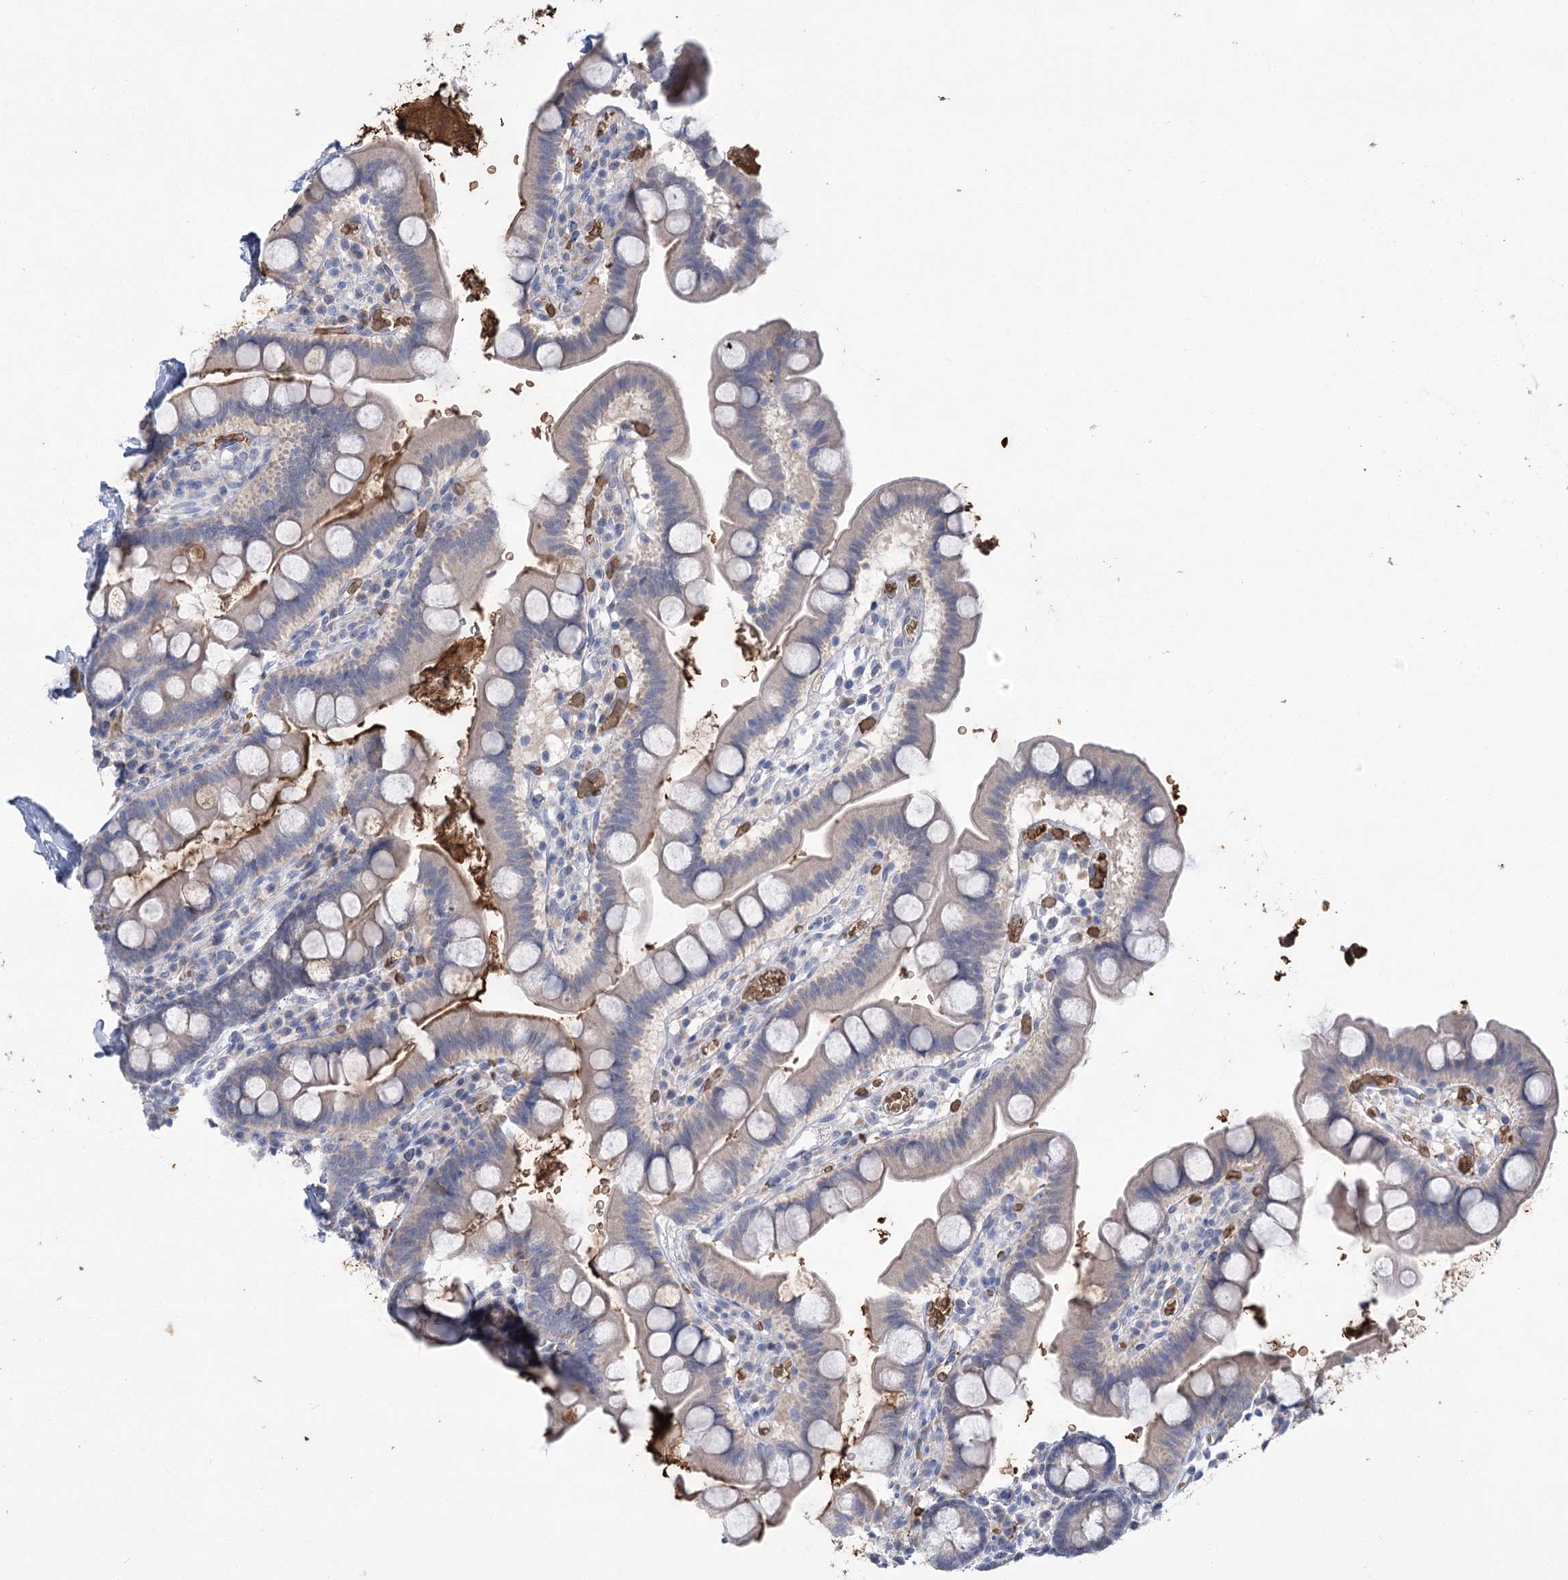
{"staining": {"intensity": "moderate", "quantity": "<25%", "location": "cytoplasmic/membranous"}, "tissue": "small intestine", "cell_type": "Glandular cells", "image_type": "normal", "snomed": [{"axis": "morphology", "description": "Normal tissue, NOS"}, {"axis": "topography", "description": "Stomach, upper"}, {"axis": "topography", "description": "Stomach, lower"}, {"axis": "topography", "description": "Small intestine"}], "caption": "Protein expression analysis of unremarkable human small intestine reveals moderate cytoplasmic/membranous staining in approximately <25% of glandular cells.", "gene": "HBA1", "patient": {"sex": "male", "age": 68}}